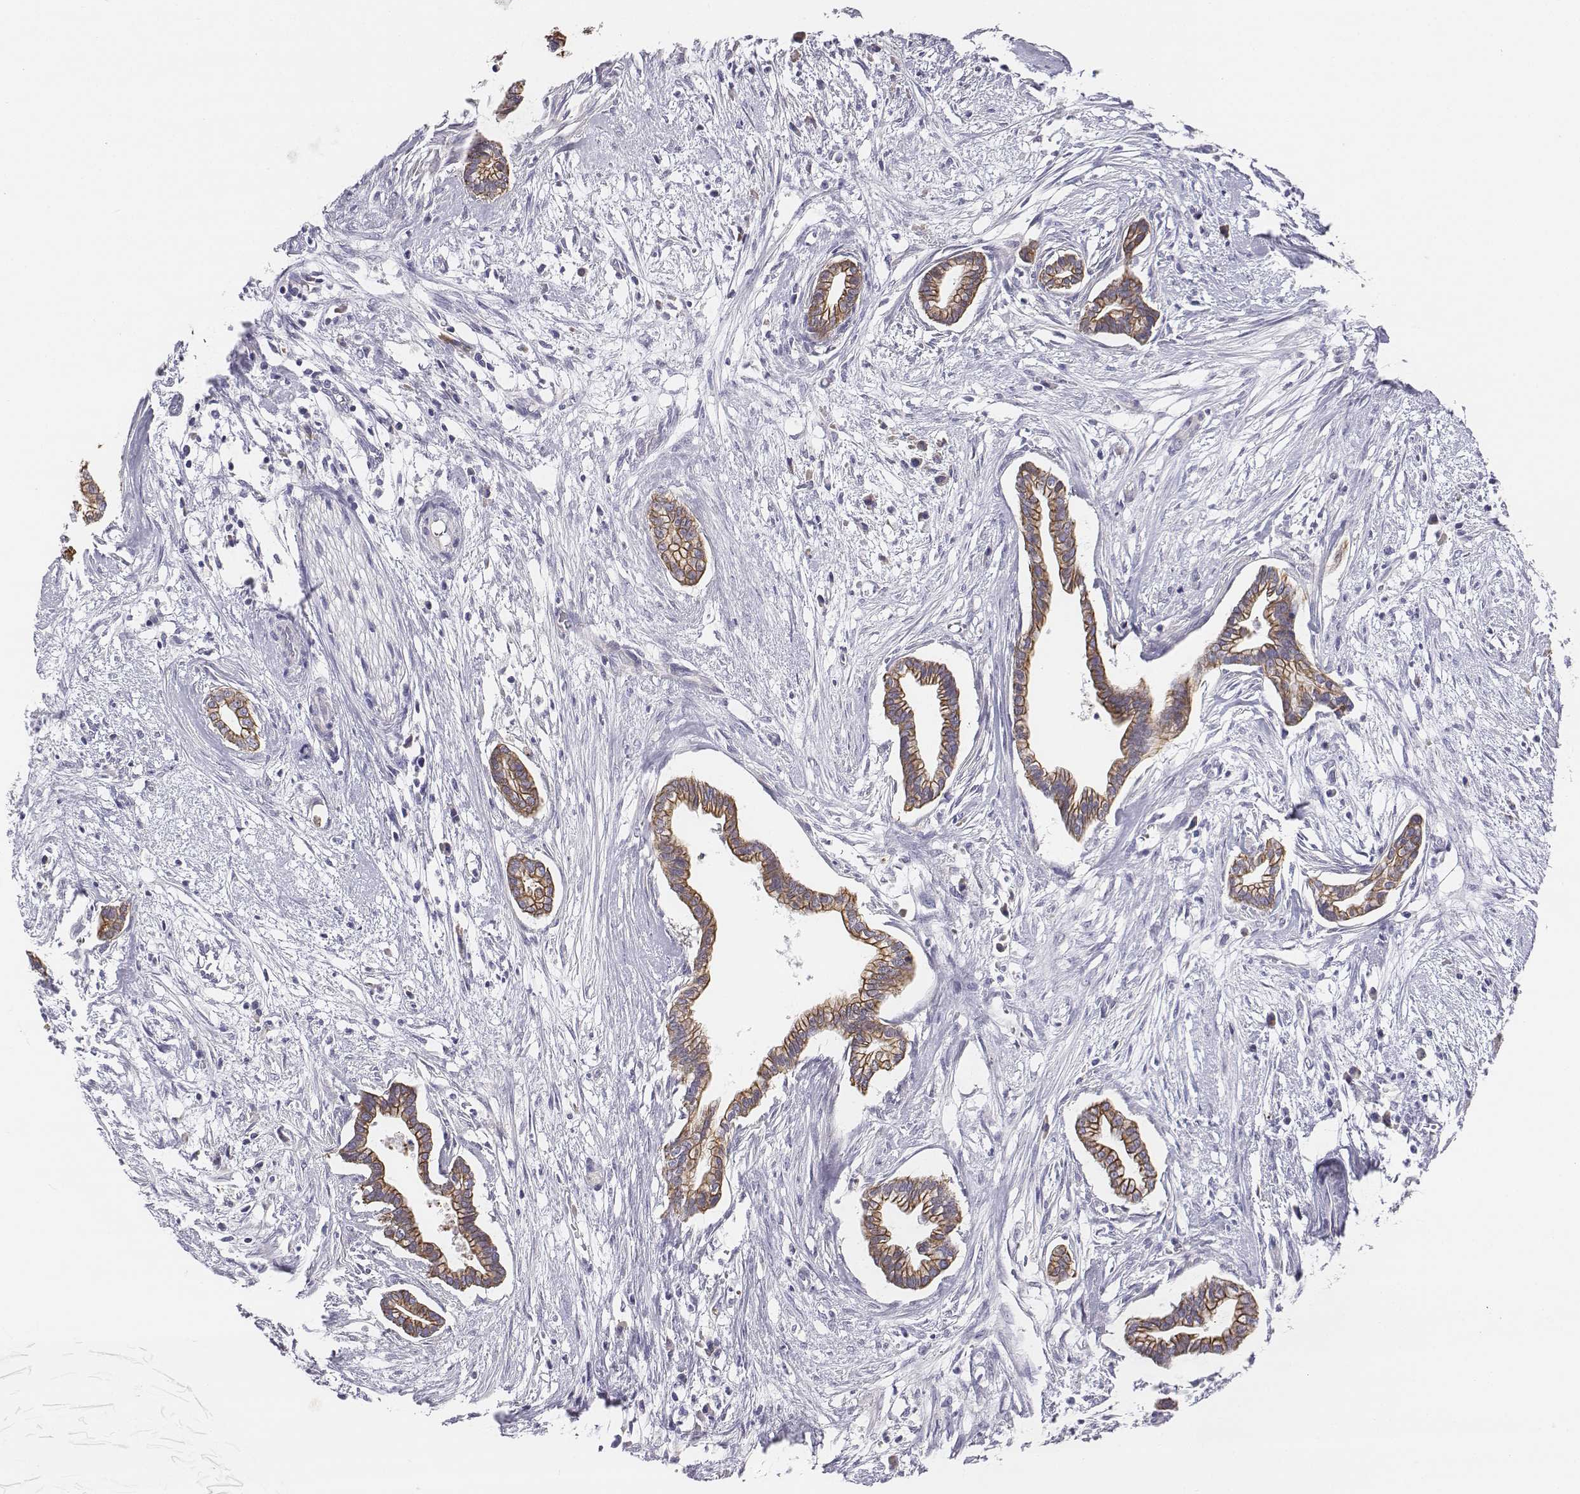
{"staining": {"intensity": "moderate", "quantity": ">75%", "location": "cytoplasmic/membranous"}, "tissue": "cervical cancer", "cell_type": "Tumor cells", "image_type": "cancer", "snomed": [{"axis": "morphology", "description": "Adenocarcinoma, NOS"}, {"axis": "topography", "description": "Cervix"}], "caption": "An image of human cervical adenocarcinoma stained for a protein demonstrates moderate cytoplasmic/membranous brown staining in tumor cells. Using DAB (brown) and hematoxylin (blue) stains, captured at high magnification using brightfield microscopy.", "gene": "CHST14", "patient": {"sex": "female", "age": 62}}